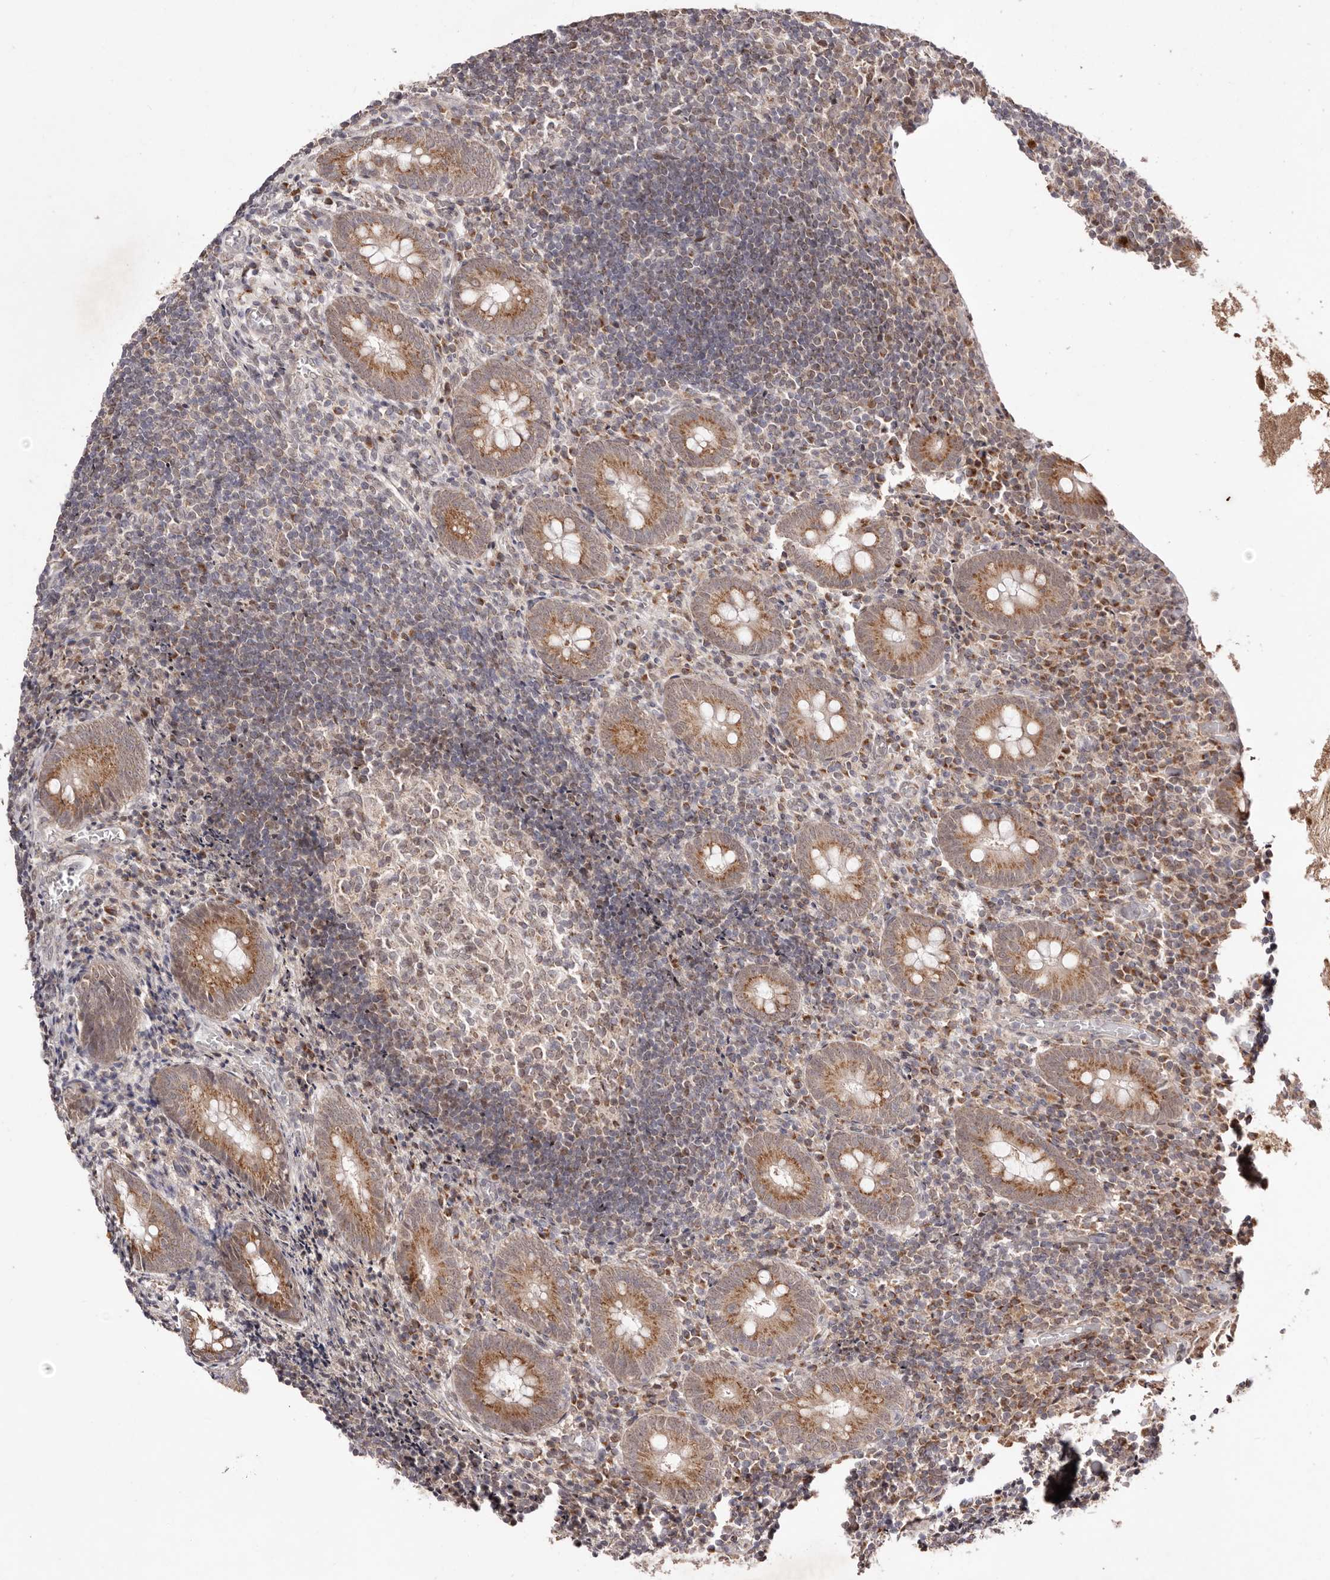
{"staining": {"intensity": "moderate", "quantity": ">75%", "location": "cytoplasmic/membranous"}, "tissue": "appendix", "cell_type": "Glandular cells", "image_type": "normal", "snomed": [{"axis": "morphology", "description": "Normal tissue, NOS"}, {"axis": "topography", "description": "Appendix"}], "caption": "IHC of normal human appendix shows medium levels of moderate cytoplasmic/membranous staining in approximately >75% of glandular cells. (DAB IHC, brown staining for protein, blue staining for nuclei).", "gene": "EGR3", "patient": {"sex": "female", "age": 17}}